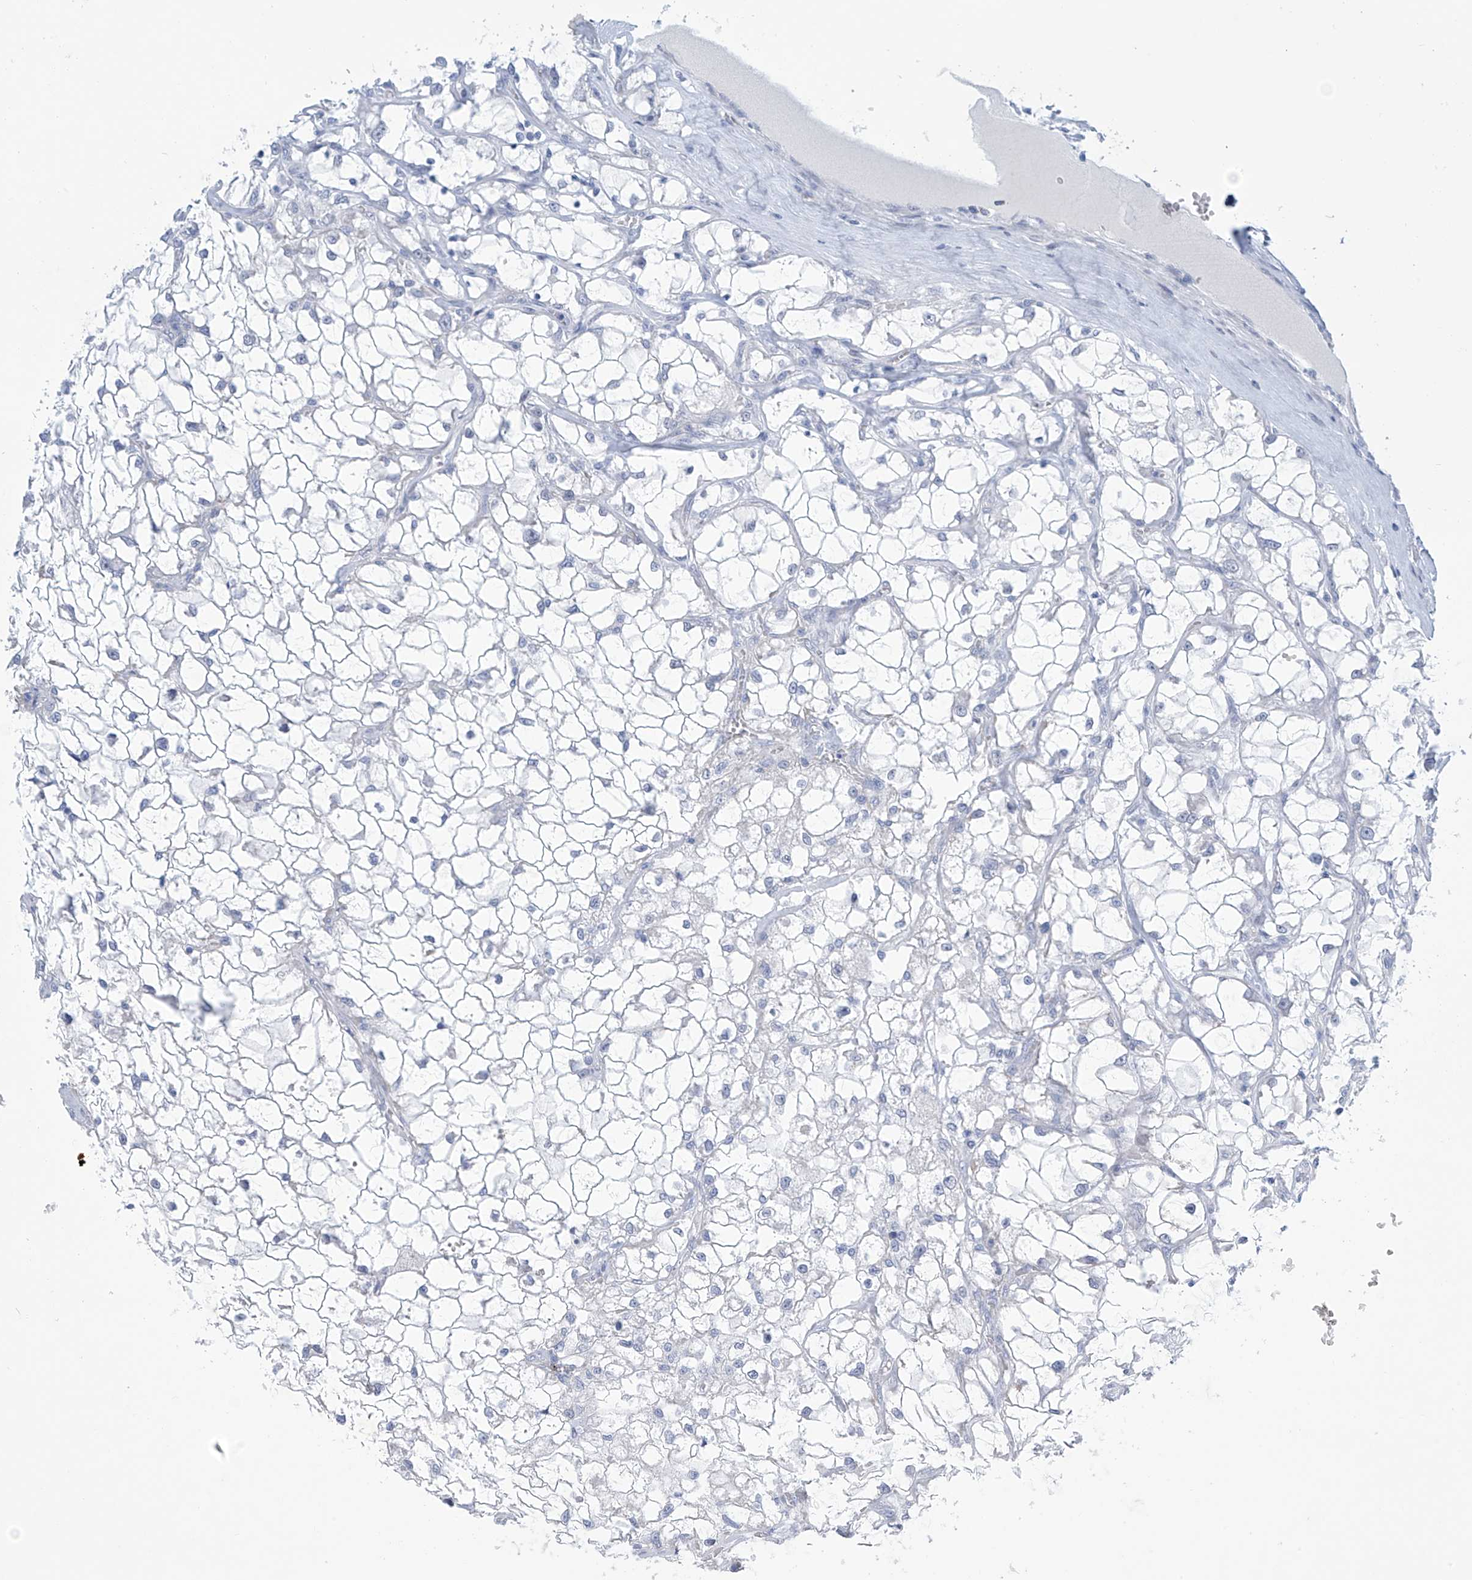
{"staining": {"intensity": "negative", "quantity": "none", "location": "none"}, "tissue": "renal cancer", "cell_type": "Tumor cells", "image_type": "cancer", "snomed": [{"axis": "morphology", "description": "Adenocarcinoma, NOS"}, {"axis": "topography", "description": "Kidney"}], "caption": "Immunohistochemistry of renal adenocarcinoma shows no staining in tumor cells. (Stains: DAB (3,3'-diaminobenzidine) immunohistochemistry (IHC) with hematoxylin counter stain, Microscopy: brightfield microscopy at high magnification).", "gene": "SLC35A5", "patient": {"sex": "female", "age": 69}}